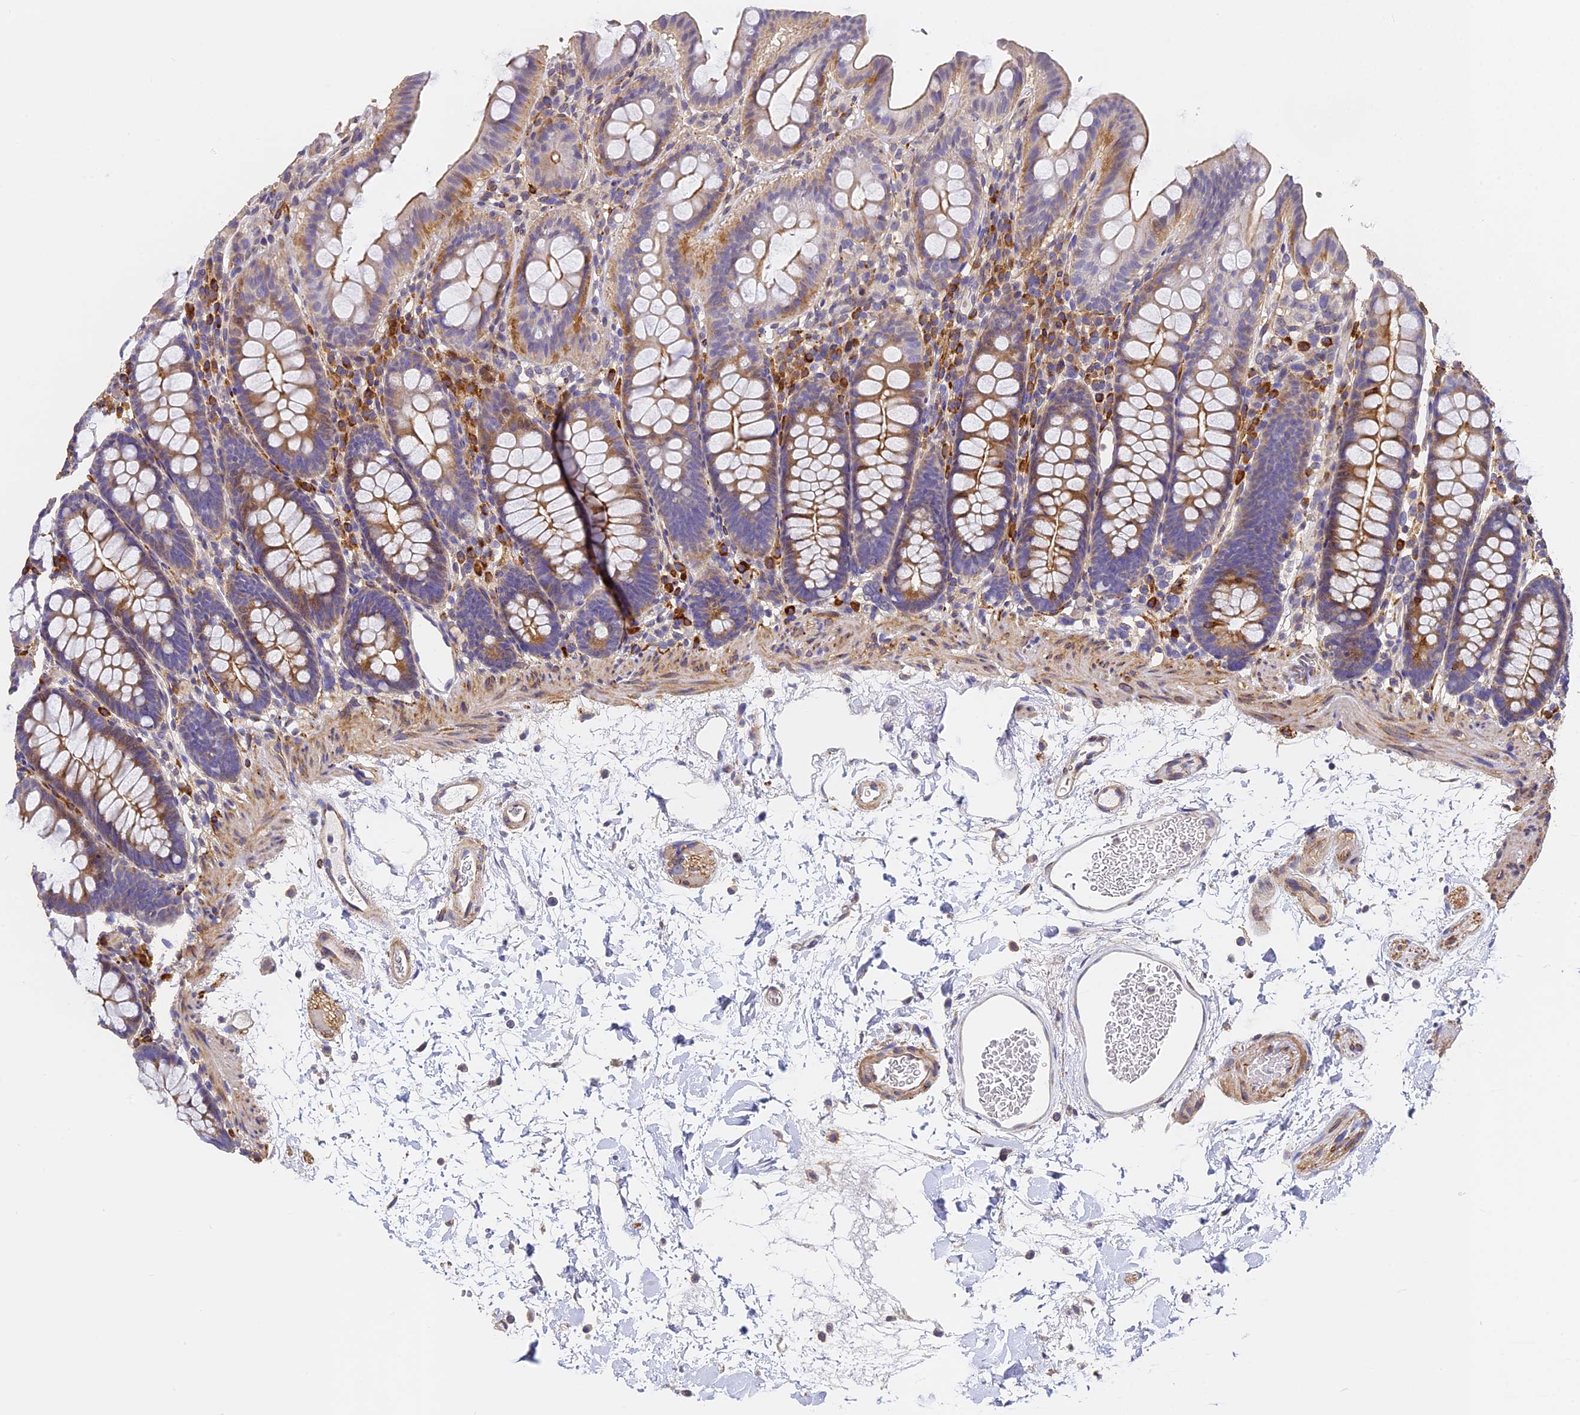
{"staining": {"intensity": "moderate", "quantity": "25%-75%", "location": "cytoplasmic/membranous"}, "tissue": "colon", "cell_type": "Endothelial cells", "image_type": "normal", "snomed": [{"axis": "morphology", "description": "Normal tissue, NOS"}, {"axis": "topography", "description": "Colon"}], "caption": "Protein staining of normal colon shows moderate cytoplasmic/membranous staining in about 25%-75% of endothelial cells. Immunohistochemistry (ihc) stains the protein of interest in brown and the nuclei are stained blue.", "gene": "SLC11A1", "patient": {"sex": "male", "age": 75}}